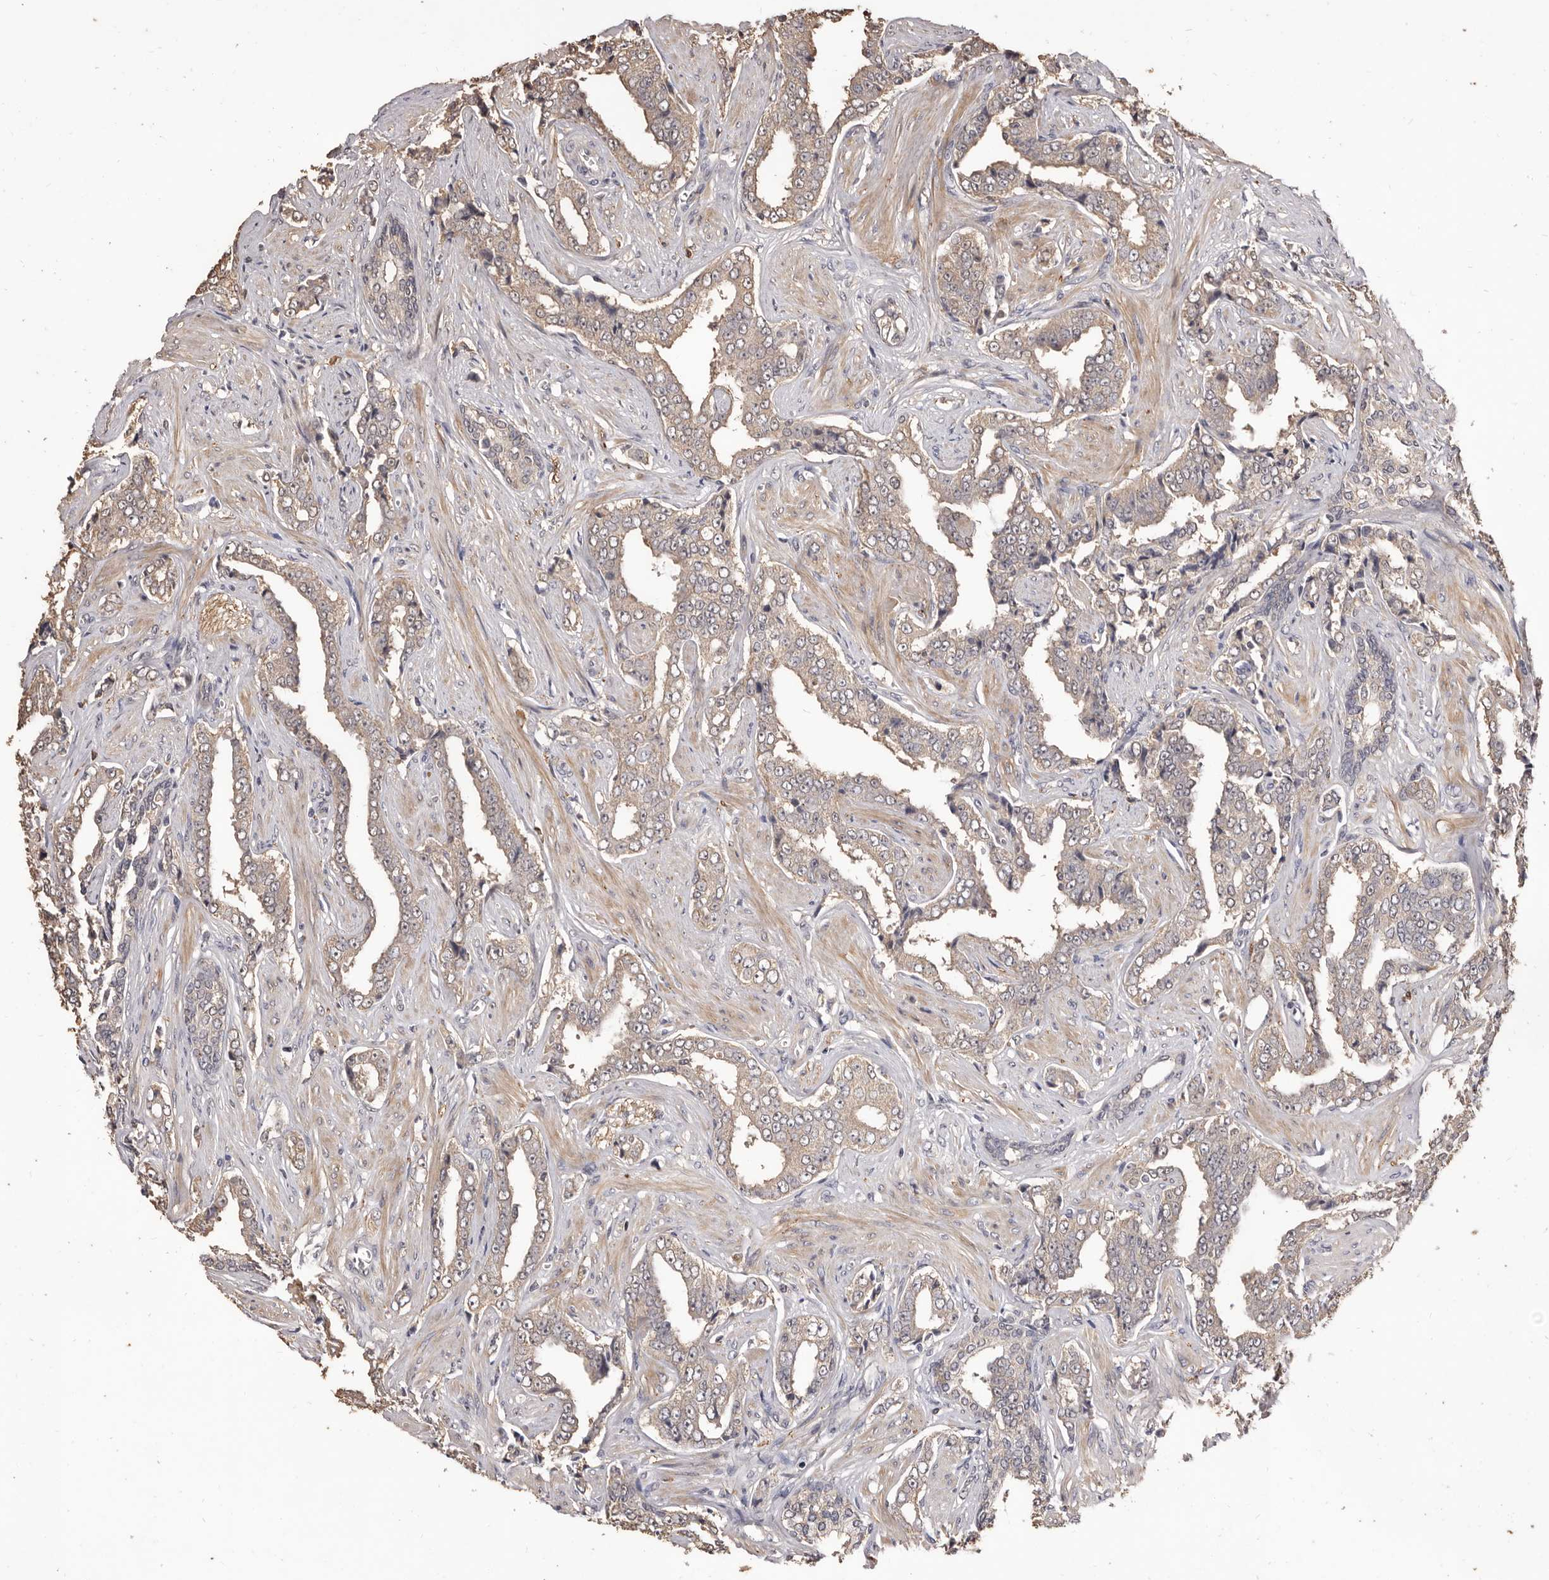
{"staining": {"intensity": "negative", "quantity": "none", "location": "none"}, "tissue": "prostate cancer", "cell_type": "Tumor cells", "image_type": "cancer", "snomed": [{"axis": "morphology", "description": "Adenocarcinoma, High grade"}, {"axis": "topography", "description": "Prostate"}], "caption": "This is an immunohistochemistry (IHC) image of human prostate adenocarcinoma (high-grade). There is no expression in tumor cells.", "gene": "INAVA", "patient": {"sex": "male", "age": 71}}